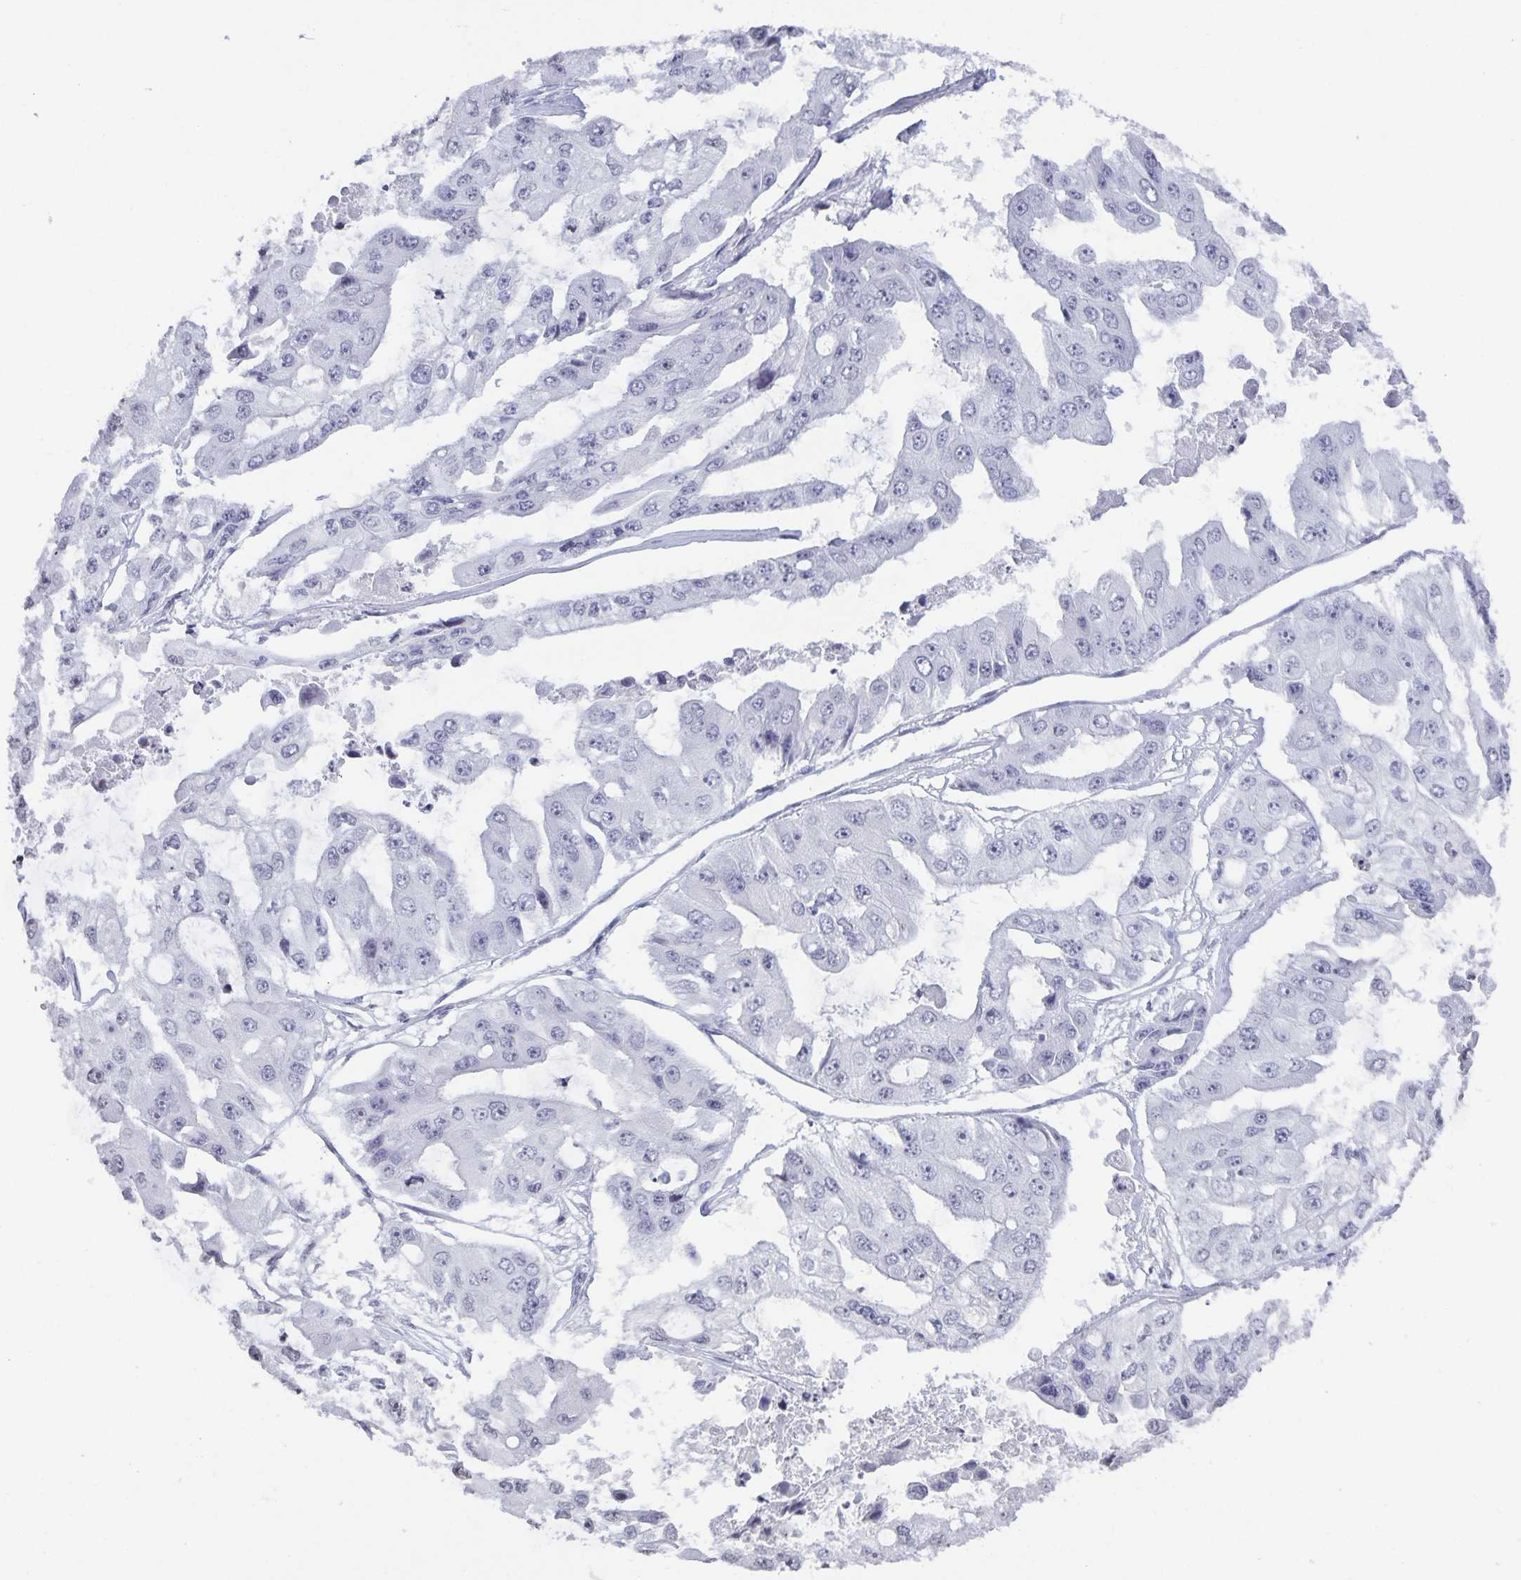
{"staining": {"intensity": "negative", "quantity": "none", "location": "none"}, "tissue": "ovarian cancer", "cell_type": "Tumor cells", "image_type": "cancer", "snomed": [{"axis": "morphology", "description": "Cystadenocarcinoma, serous, NOS"}, {"axis": "topography", "description": "Ovary"}], "caption": "The IHC photomicrograph has no significant expression in tumor cells of ovarian cancer (serous cystadenocarcinoma) tissue.", "gene": "AQP4", "patient": {"sex": "female", "age": 56}}